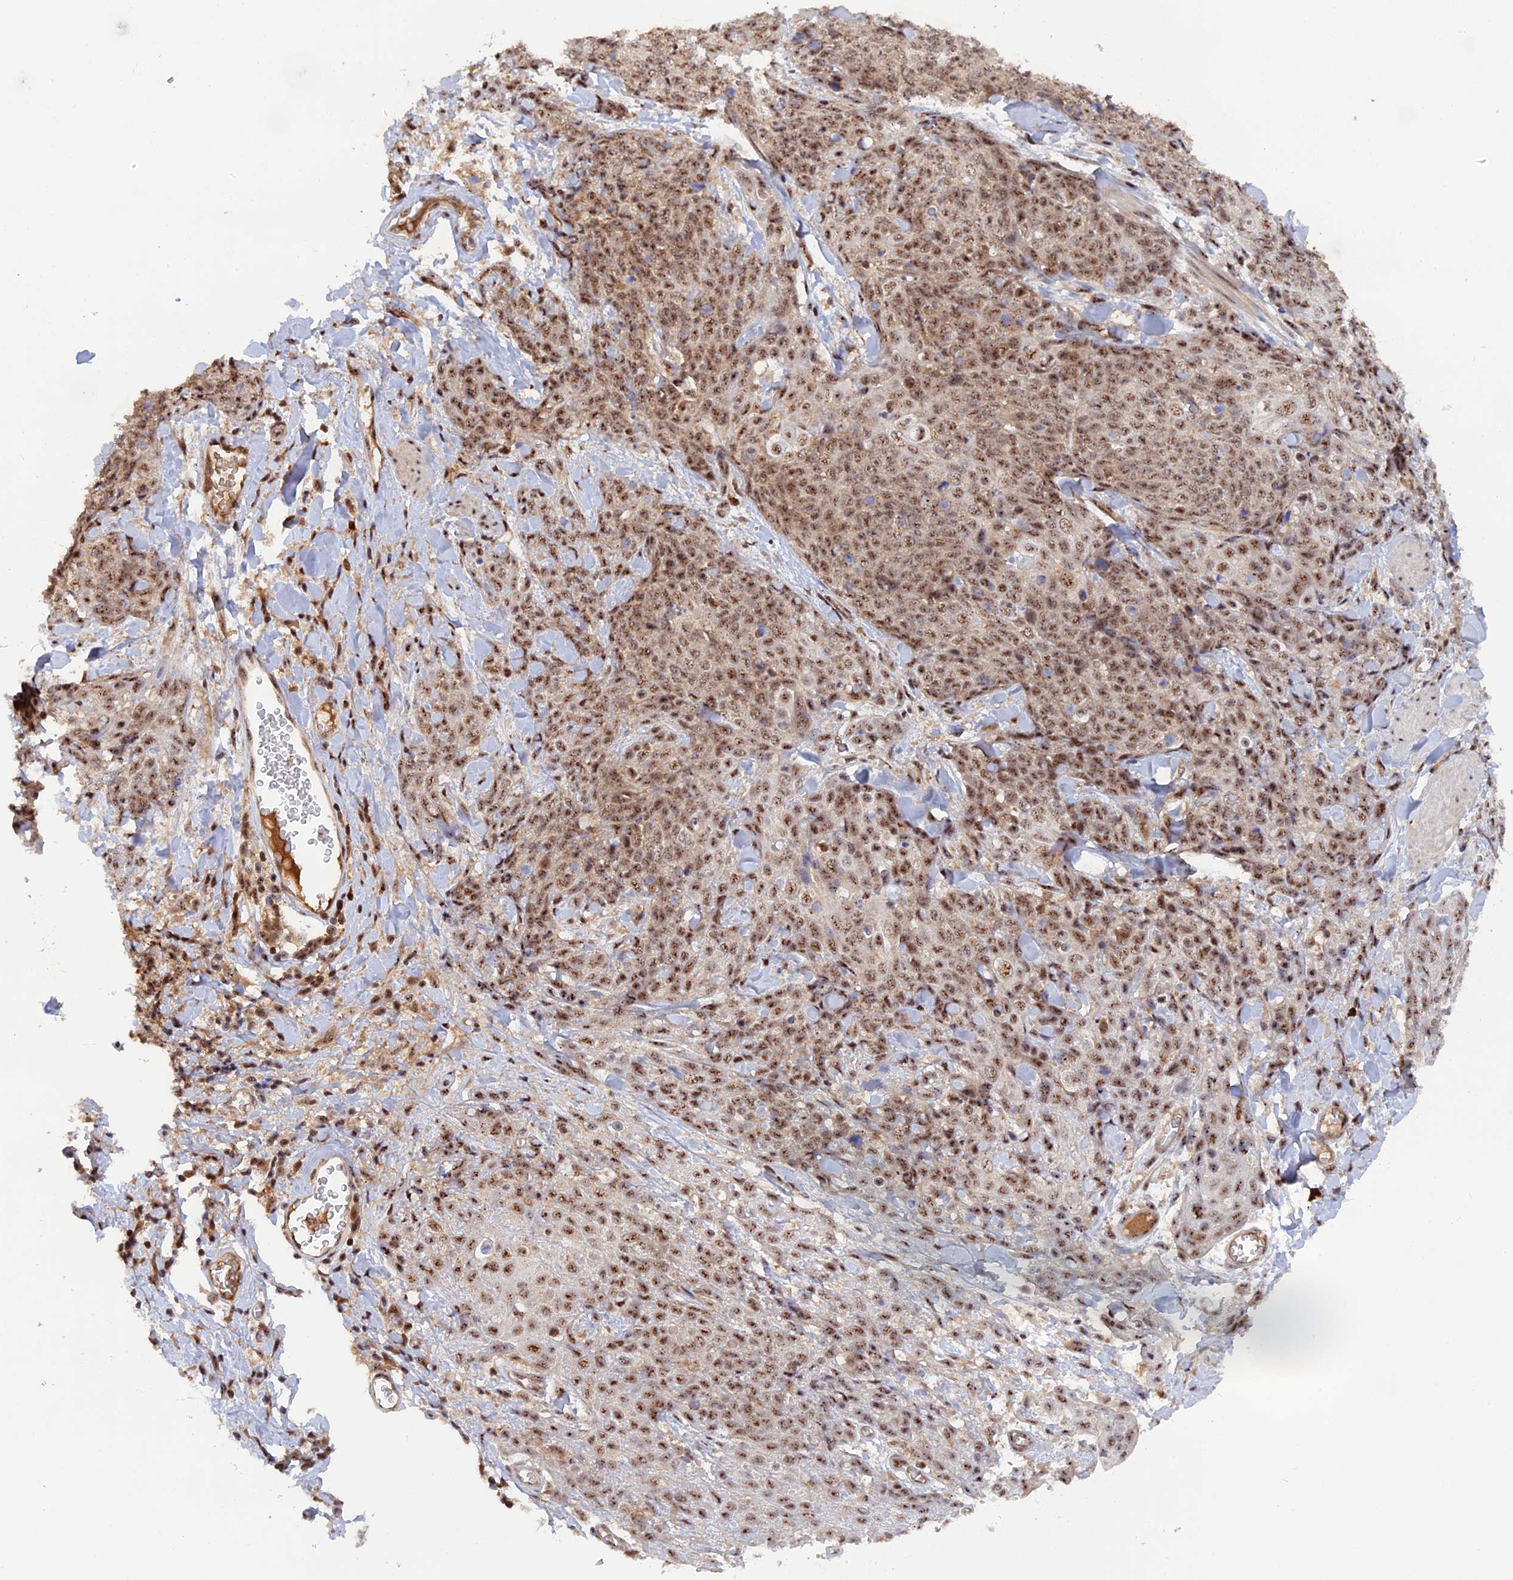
{"staining": {"intensity": "moderate", "quantity": ">75%", "location": "nuclear"}, "tissue": "skin cancer", "cell_type": "Tumor cells", "image_type": "cancer", "snomed": [{"axis": "morphology", "description": "Squamous cell carcinoma, NOS"}, {"axis": "topography", "description": "Skin"}, {"axis": "topography", "description": "Vulva"}], "caption": "IHC image of skin cancer stained for a protein (brown), which displays medium levels of moderate nuclear expression in approximately >75% of tumor cells.", "gene": "TAB1", "patient": {"sex": "female", "age": 85}}